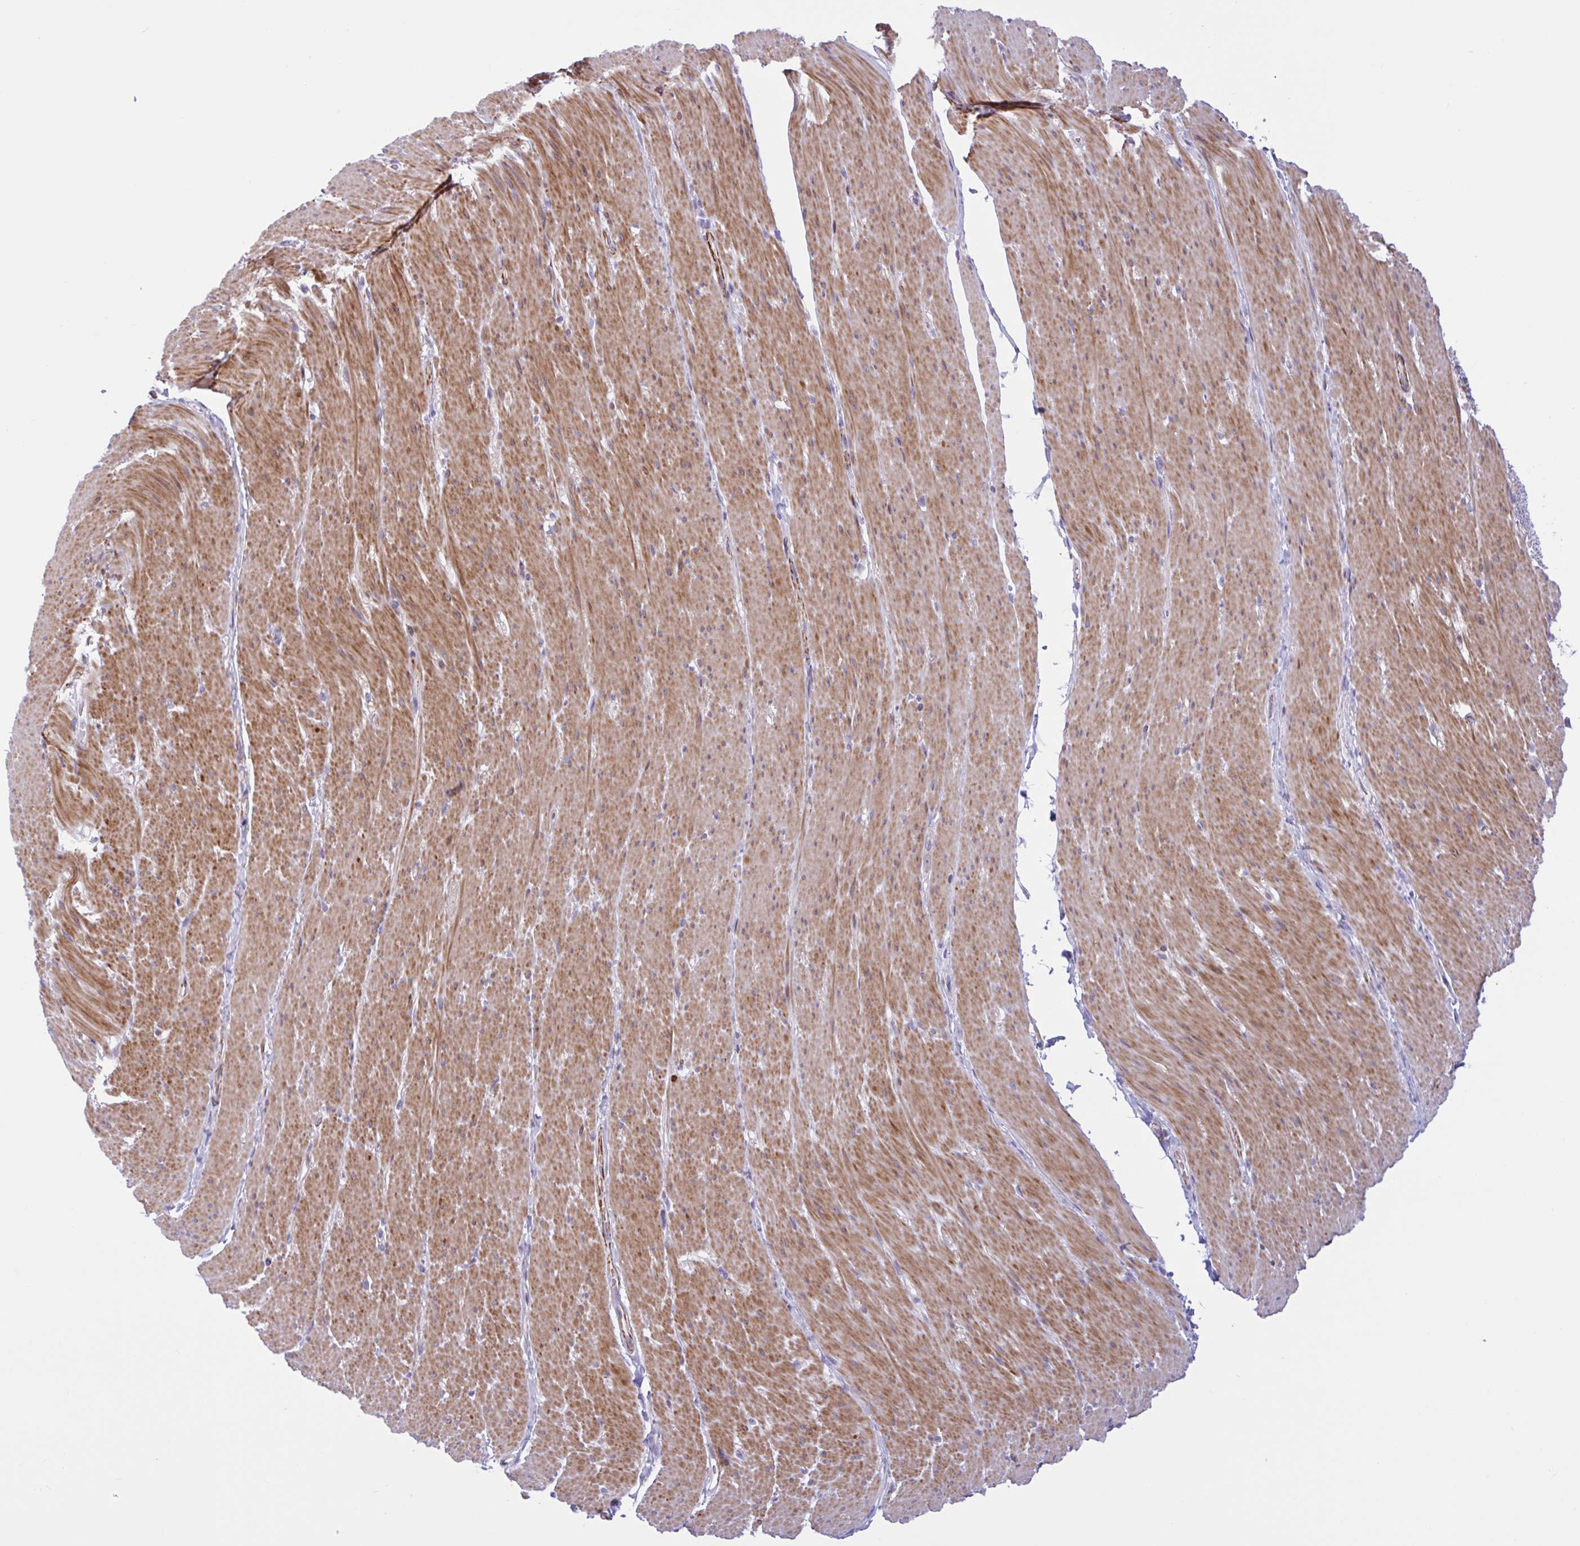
{"staining": {"intensity": "moderate", "quantity": "25%-75%", "location": "cytoplasmic/membranous"}, "tissue": "smooth muscle", "cell_type": "Smooth muscle cells", "image_type": "normal", "snomed": [{"axis": "morphology", "description": "Normal tissue, NOS"}, {"axis": "topography", "description": "Smooth muscle"}, {"axis": "topography", "description": "Rectum"}], "caption": "Smooth muscle cells demonstrate moderate cytoplasmic/membranous positivity in about 25%-75% of cells in normal smooth muscle.", "gene": "AHCYL2", "patient": {"sex": "male", "age": 53}}